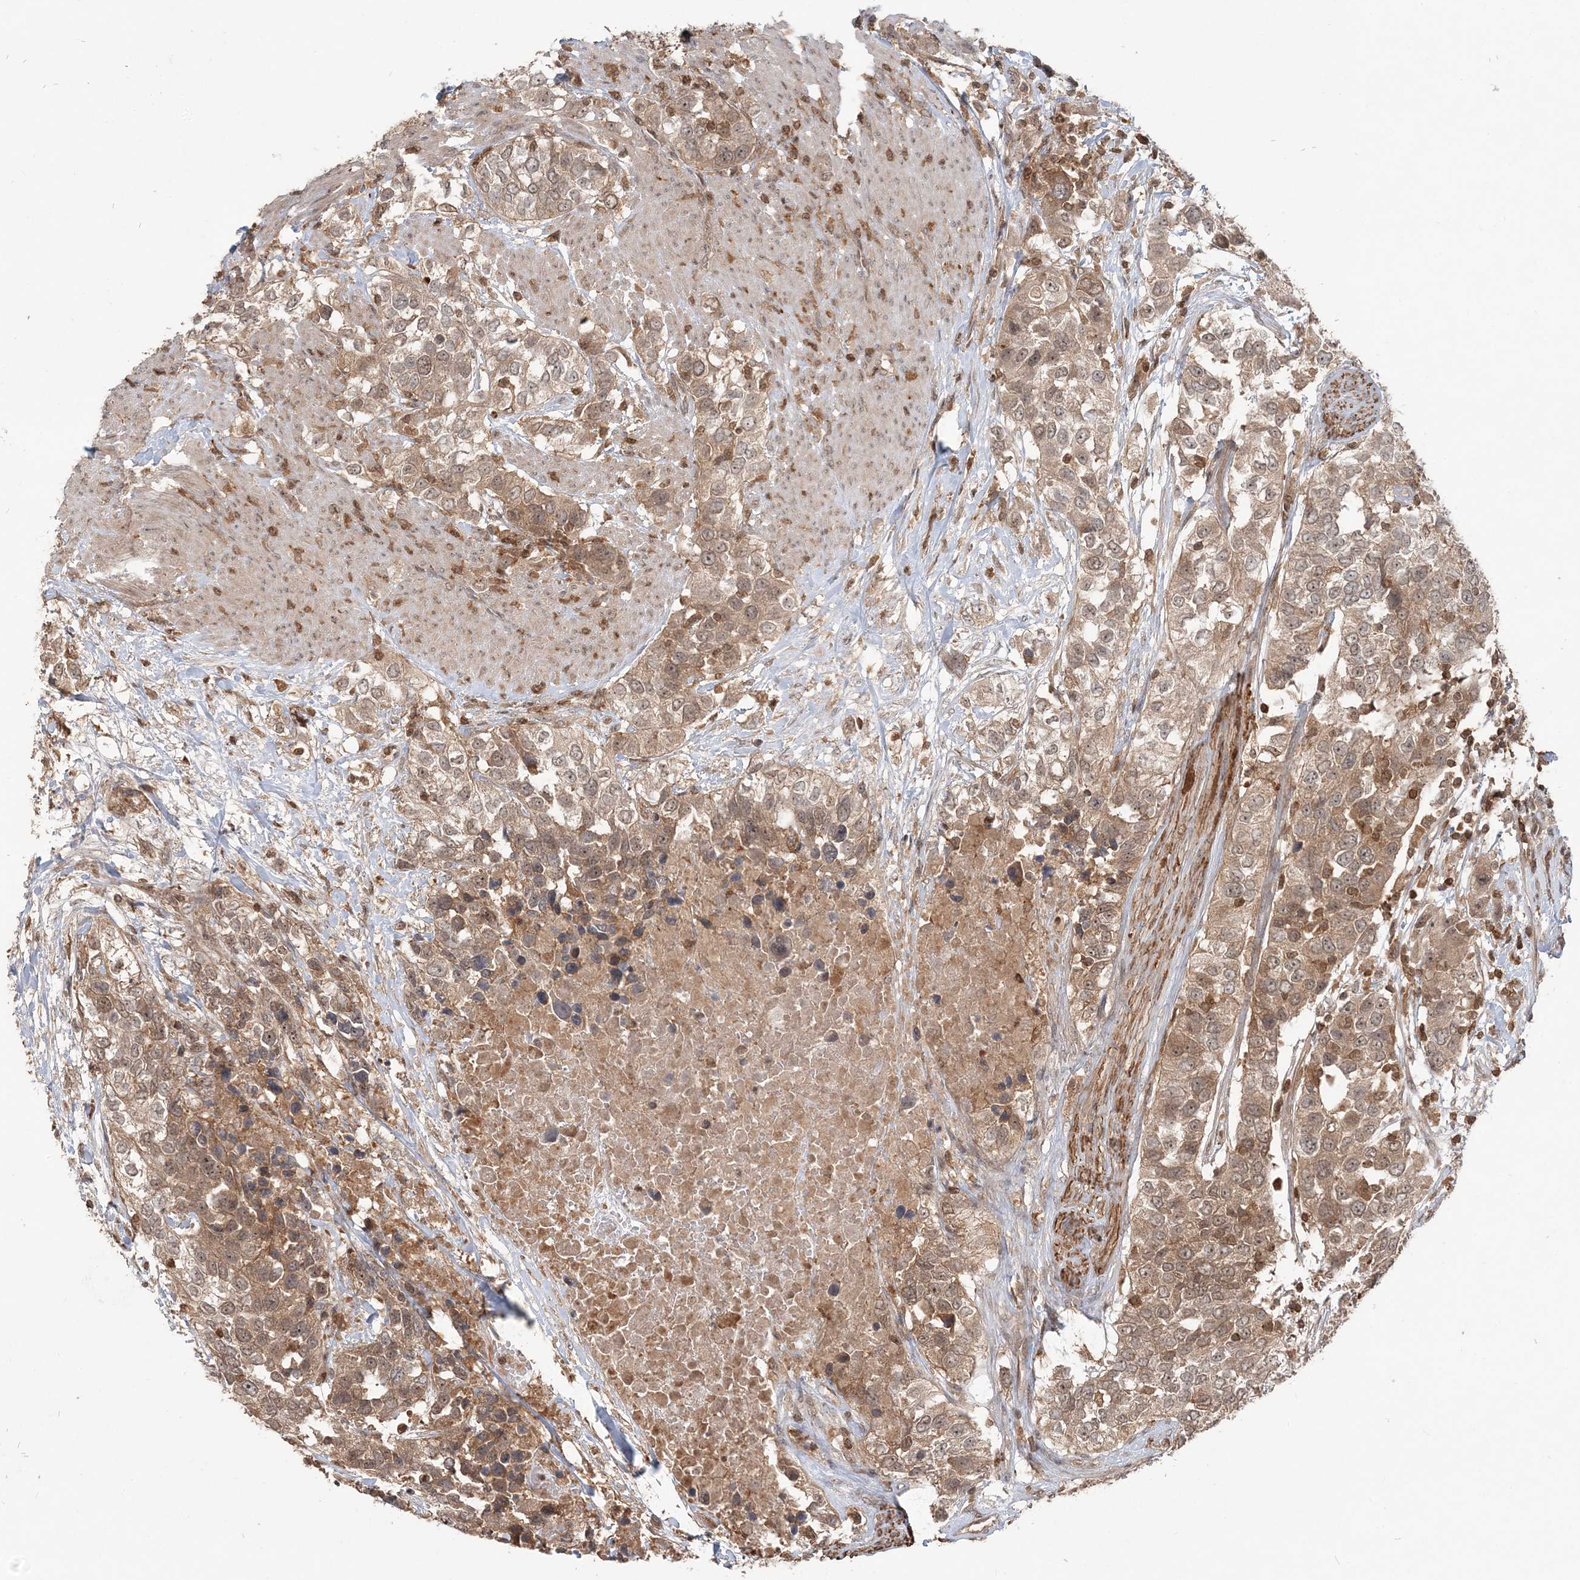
{"staining": {"intensity": "weak", "quantity": ">75%", "location": "cytoplasmic/membranous,nuclear"}, "tissue": "urothelial cancer", "cell_type": "Tumor cells", "image_type": "cancer", "snomed": [{"axis": "morphology", "description": "Urothelial carcinoma, High grade"}, {"axis": "topography", "description": "Urinary bladder"}], "caption": "High-grade urothelial carcinoma stained with DAB (3,3'-diaminobenzidine) immunohistochemistry shows low levels of weak cytoplasmic/membranous and nuclear expression in about >75% of tumor cells.", "gene": "CAB39", "patient": {"sex": "female", "age": 80}}